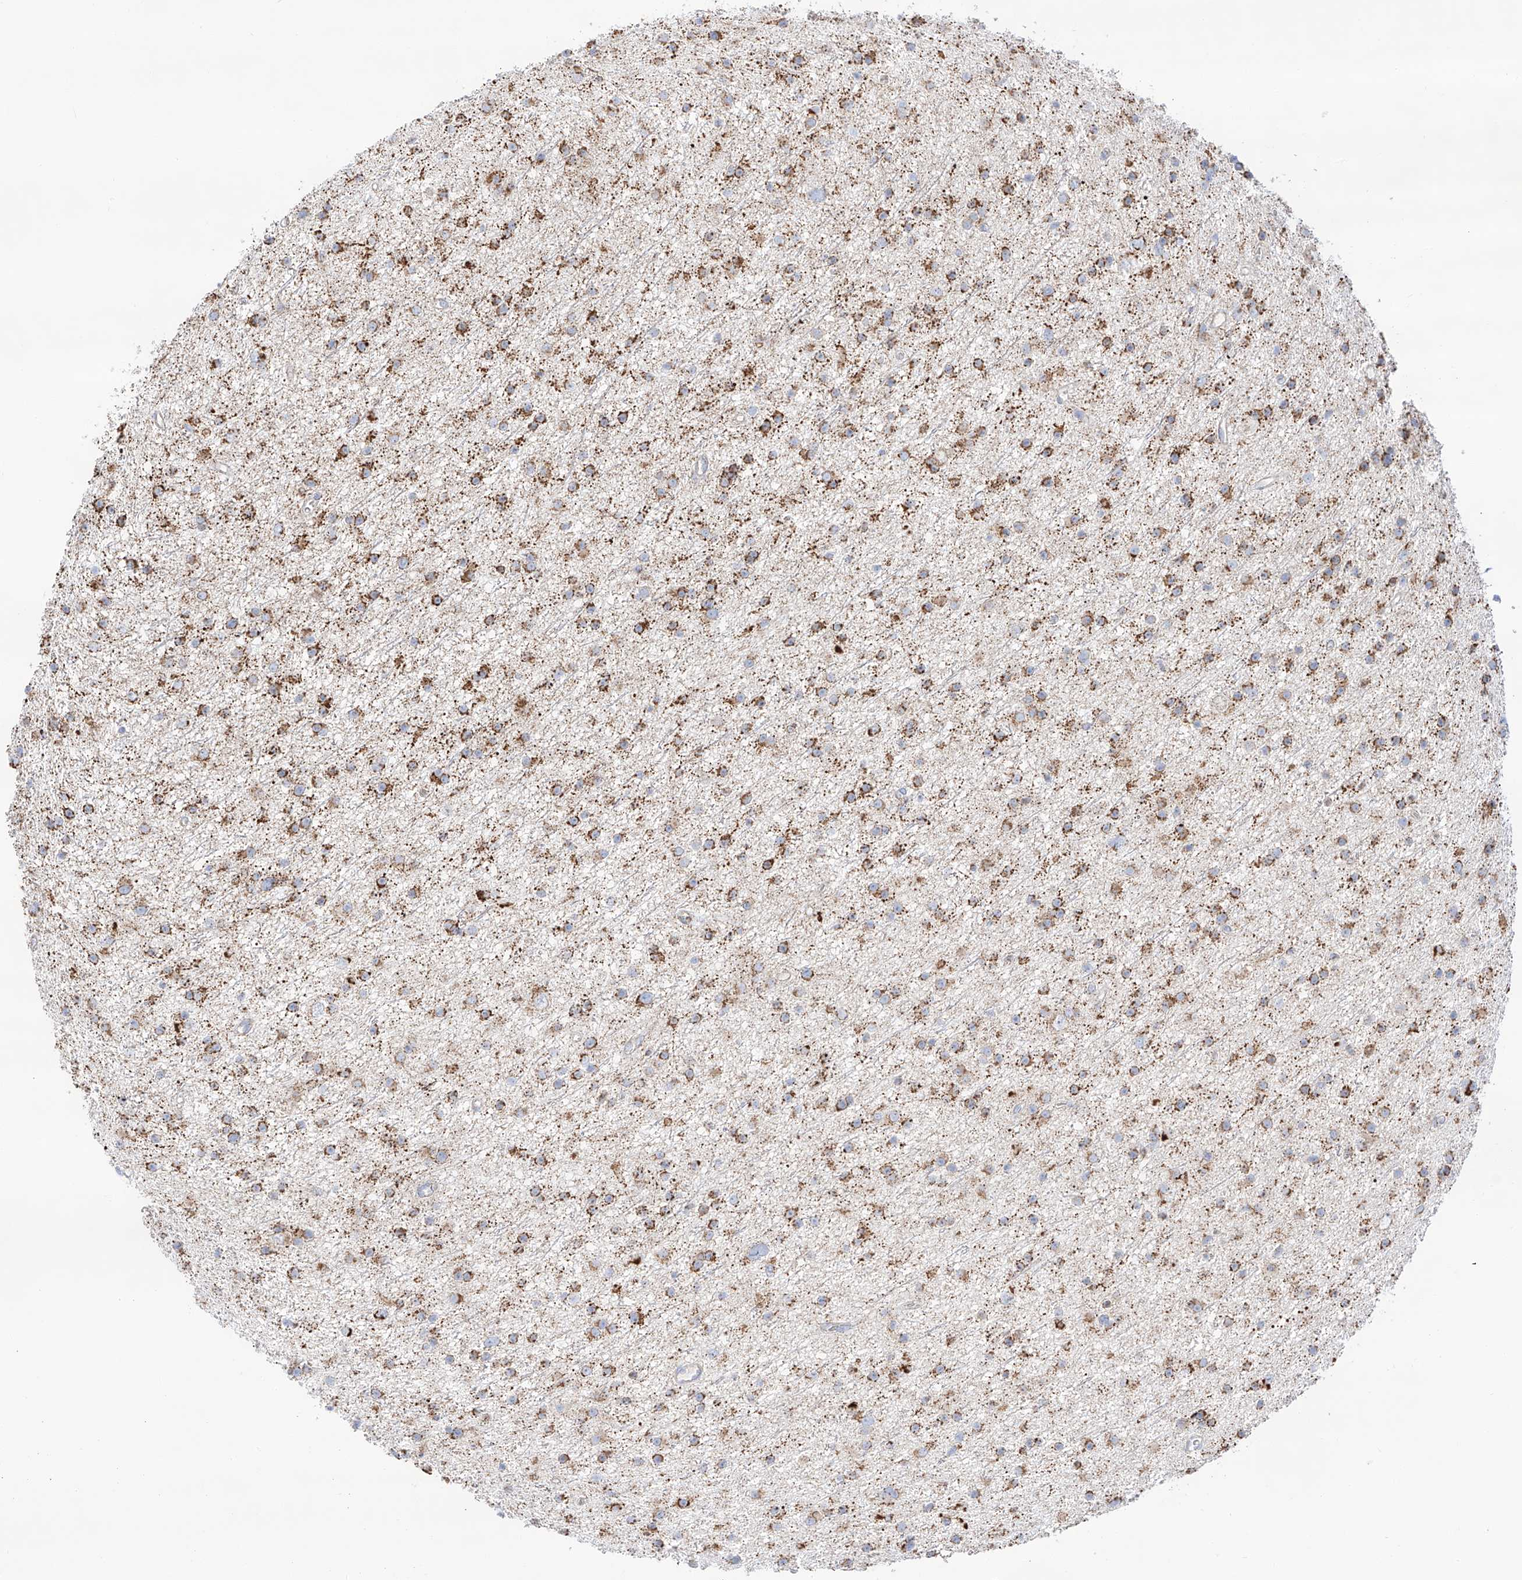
{"staining": {"intensity": "moderate", "quantity": ">75%", "location": "cytoplasmic/membranous"}, "tissue": "glioma", "cell_type": "Tumor cells", "image_type": "cancer", "snomed": [{"axis": "morphology", "description": "Glioma, malignant, Low grade"}, {"axis": "topography", "description": "Cerebral cortex"}], "caption": "Protein positivity by IHC reveals moderate cytoplasmic/membranous positivity in approximately >75% of tumor cells in glioma. The staining was performed using DAB (3,3'-diaminobenzidine) to visualize the protein expression in brown, while the nuclei were stained in blue with hematoxylin (Magnification: 20x).", "gene": "TTC27", "patient": {"sex": "female", "age": 39}}